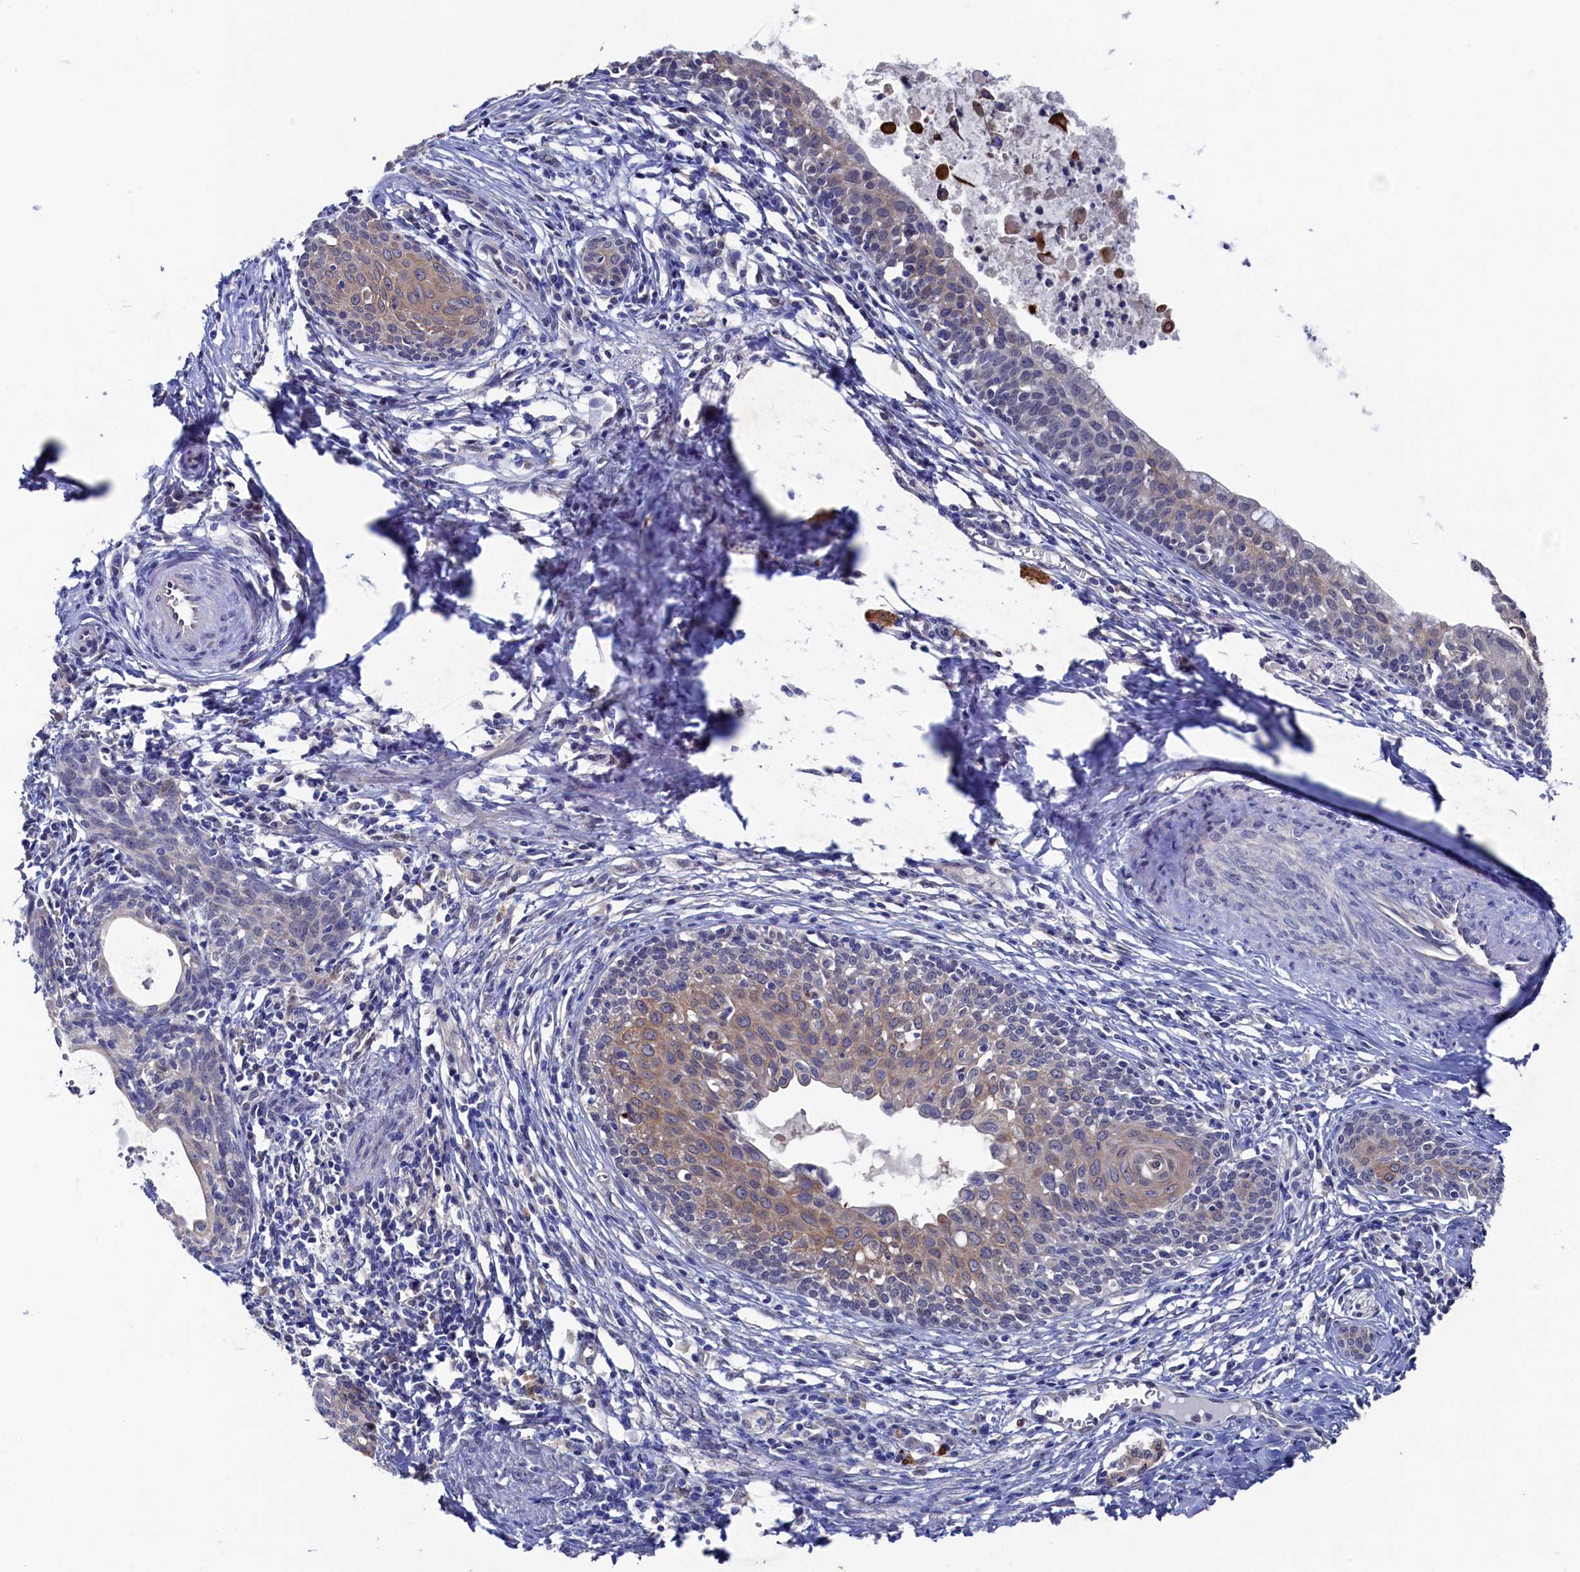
{"staining": {"intensity": "weak", "quantity": "25%-75%", "location": "cytoplasmic/membranous"}, "tissue": "cervical cancer", "cell_type": "Tumor cells", "image_type": "cancer", "snomed": [{"axis": "morphology", "description": "Squamous cell carcinoma, NOS"}, {"axis": "topography", "description": "Cervix"}], "caption": "IHC micrograph of cervical cancer stained for a protein (brown), which demonstrates low levels of weak cytoplasmic/membranous positivity in approximately 25%-75% of tumor cells.", "gene": "RNH1", "patient": {"sex": "female", "age": 52}}